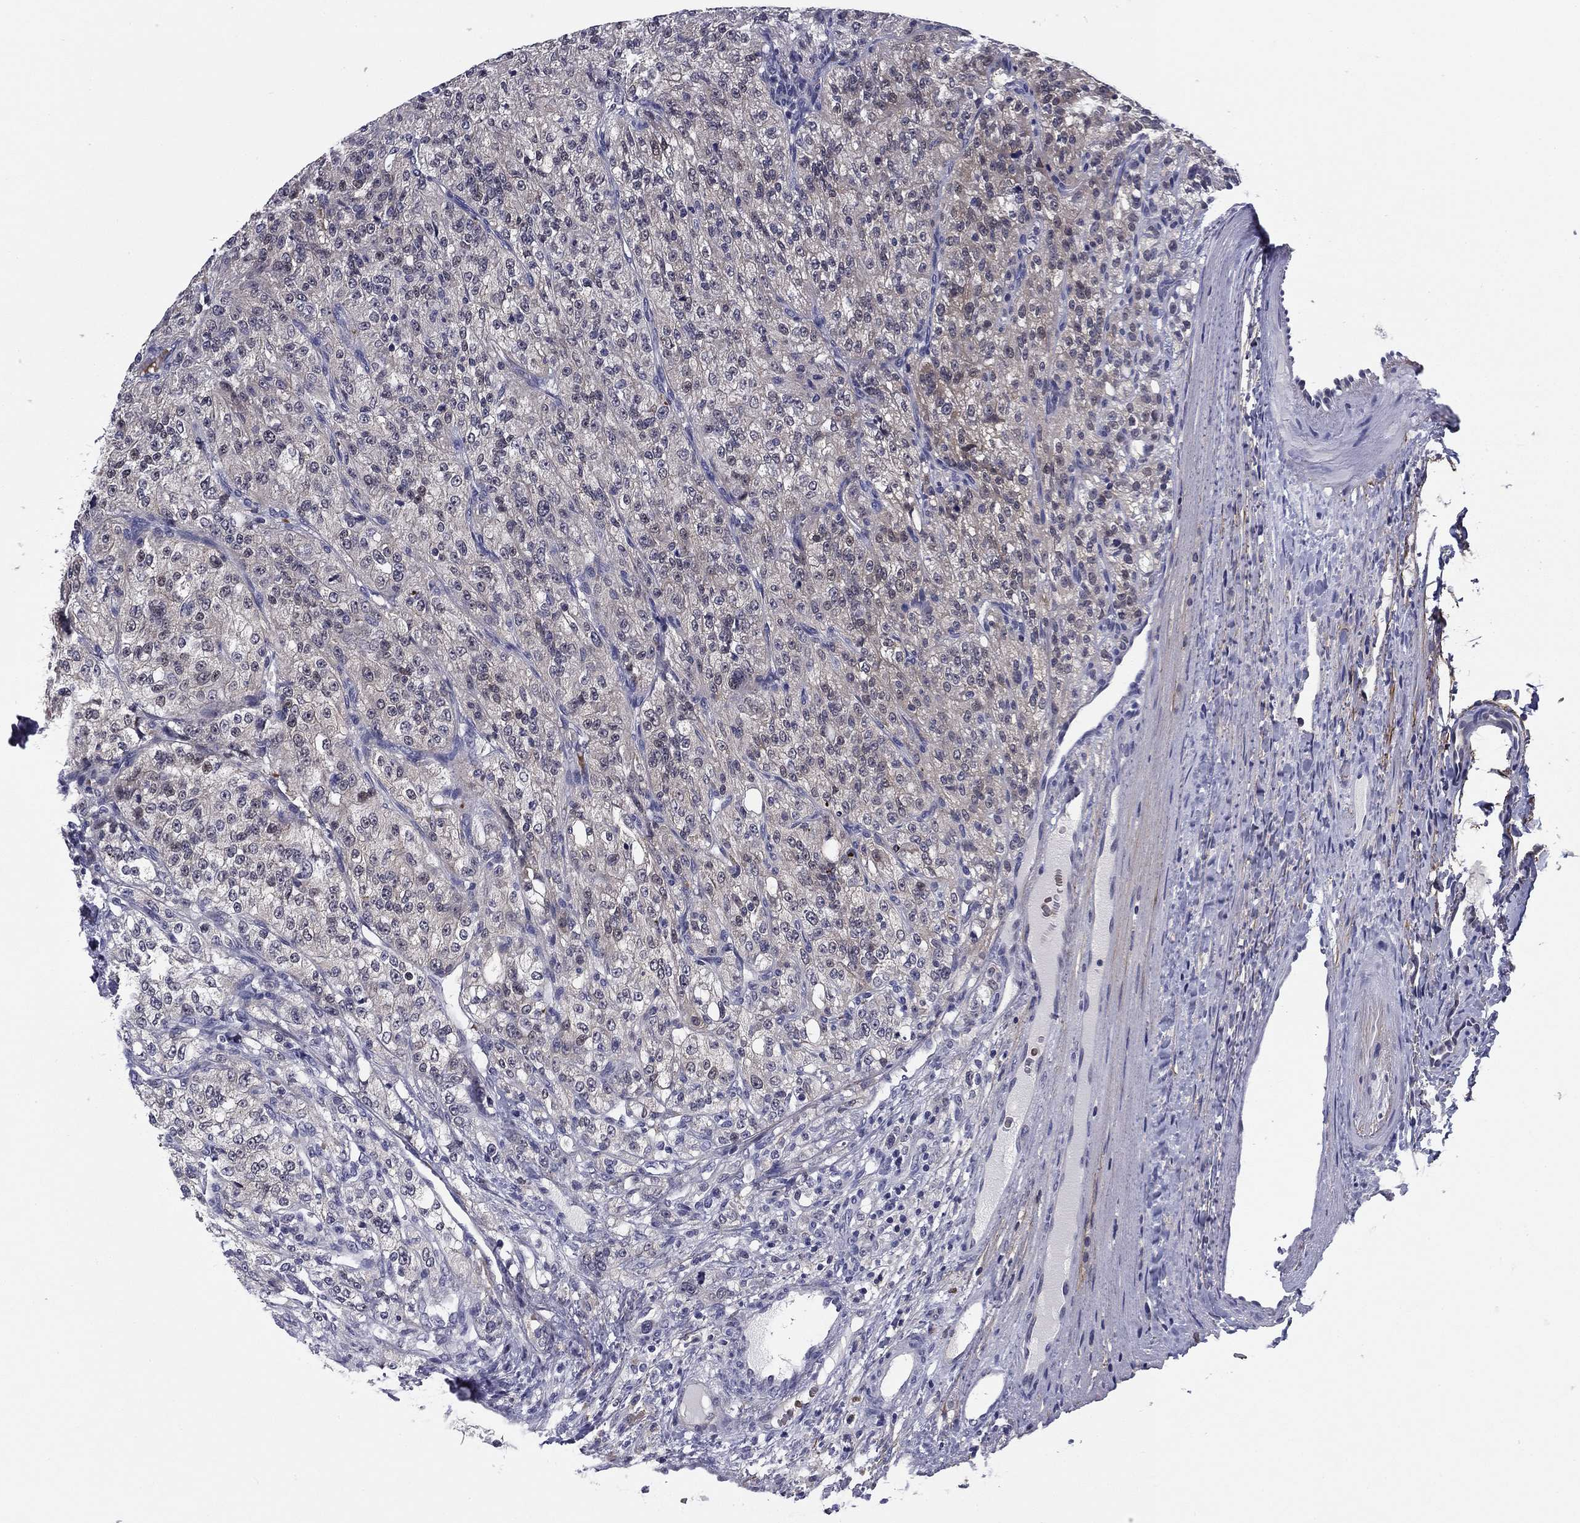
{"staining": {"intensity": "negative", "quantity": "none", "location": "none"}, "tissue": "renal cancer", "cell_type": "Tumor cells", "image_type": "cancer", "snomed": [{"axis": "morphology", "description": "Adenocarcinoma, NOS"}, {"axis": "topography", "description": "Kidney"}], "caption": "This is a histopathology image of immunohistochemistry staining of renal cancer (adenocarcinoma), which shows no expression in tumor cells.", "gene": "REXO5", "patient": {"sex": "female", "age": 63}}